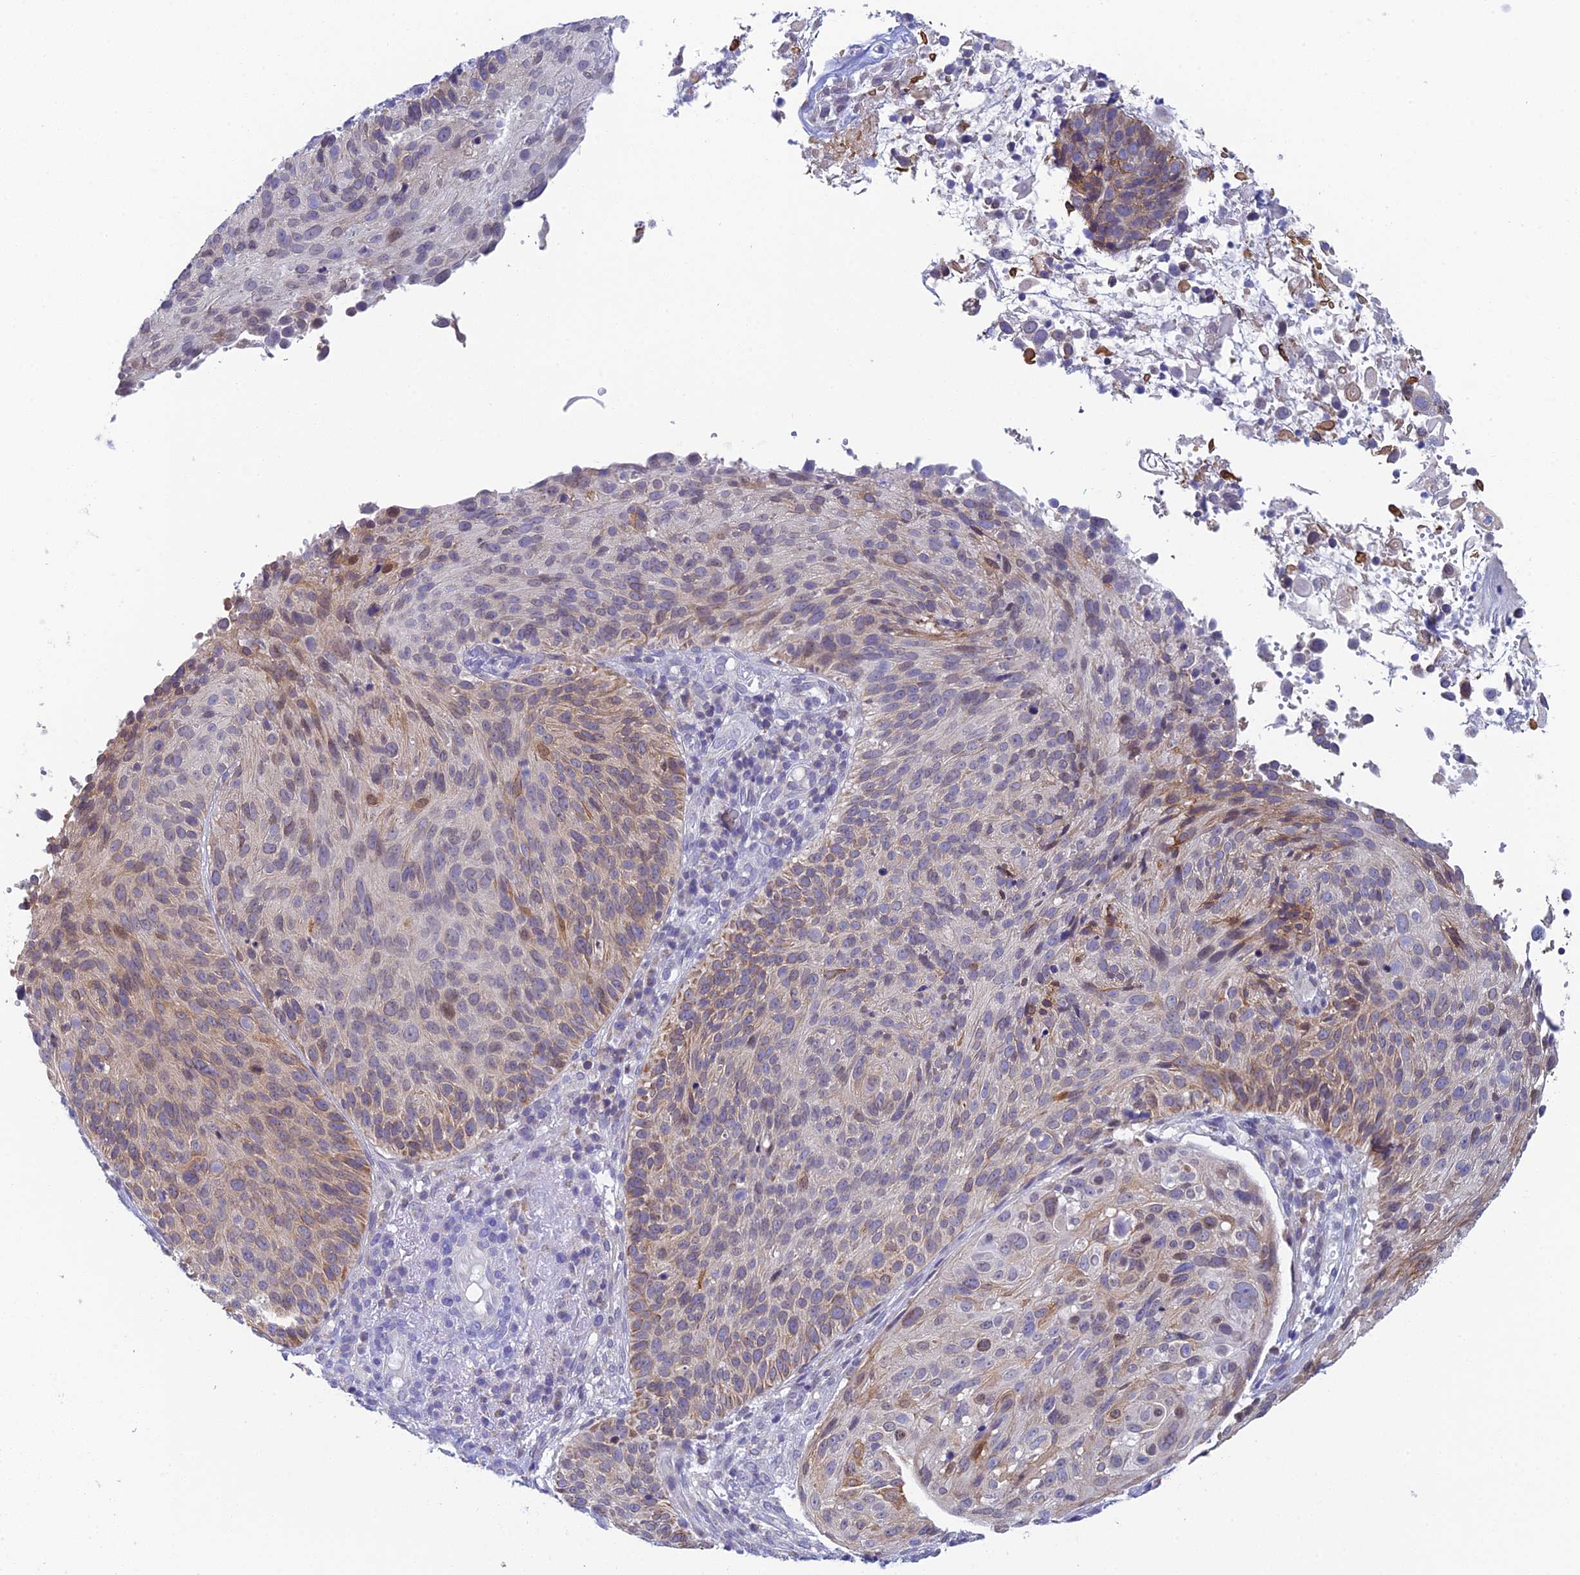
{"staining": {"intensity": "moderate", "quantity": "25%-75%", "location": "cytoplasmic/membranous"}, "tissue": "cervical cancer", "cell_type": "Tumor cells", "image_type": "cancer", "snomed": [{"axis": "morphology", "description": "Squamous cell carcinoma, NOS"}, {"axis": "topography", "description": "Cervix"}], "caption": "The histopathology image demonstrates staining of cervical cancer, revealing moderate cytoplasmic/membranous protein staining (brown color) within tumor cells.", "gene": "REXO5", "patient": {"sex": "female", "age": 74}}